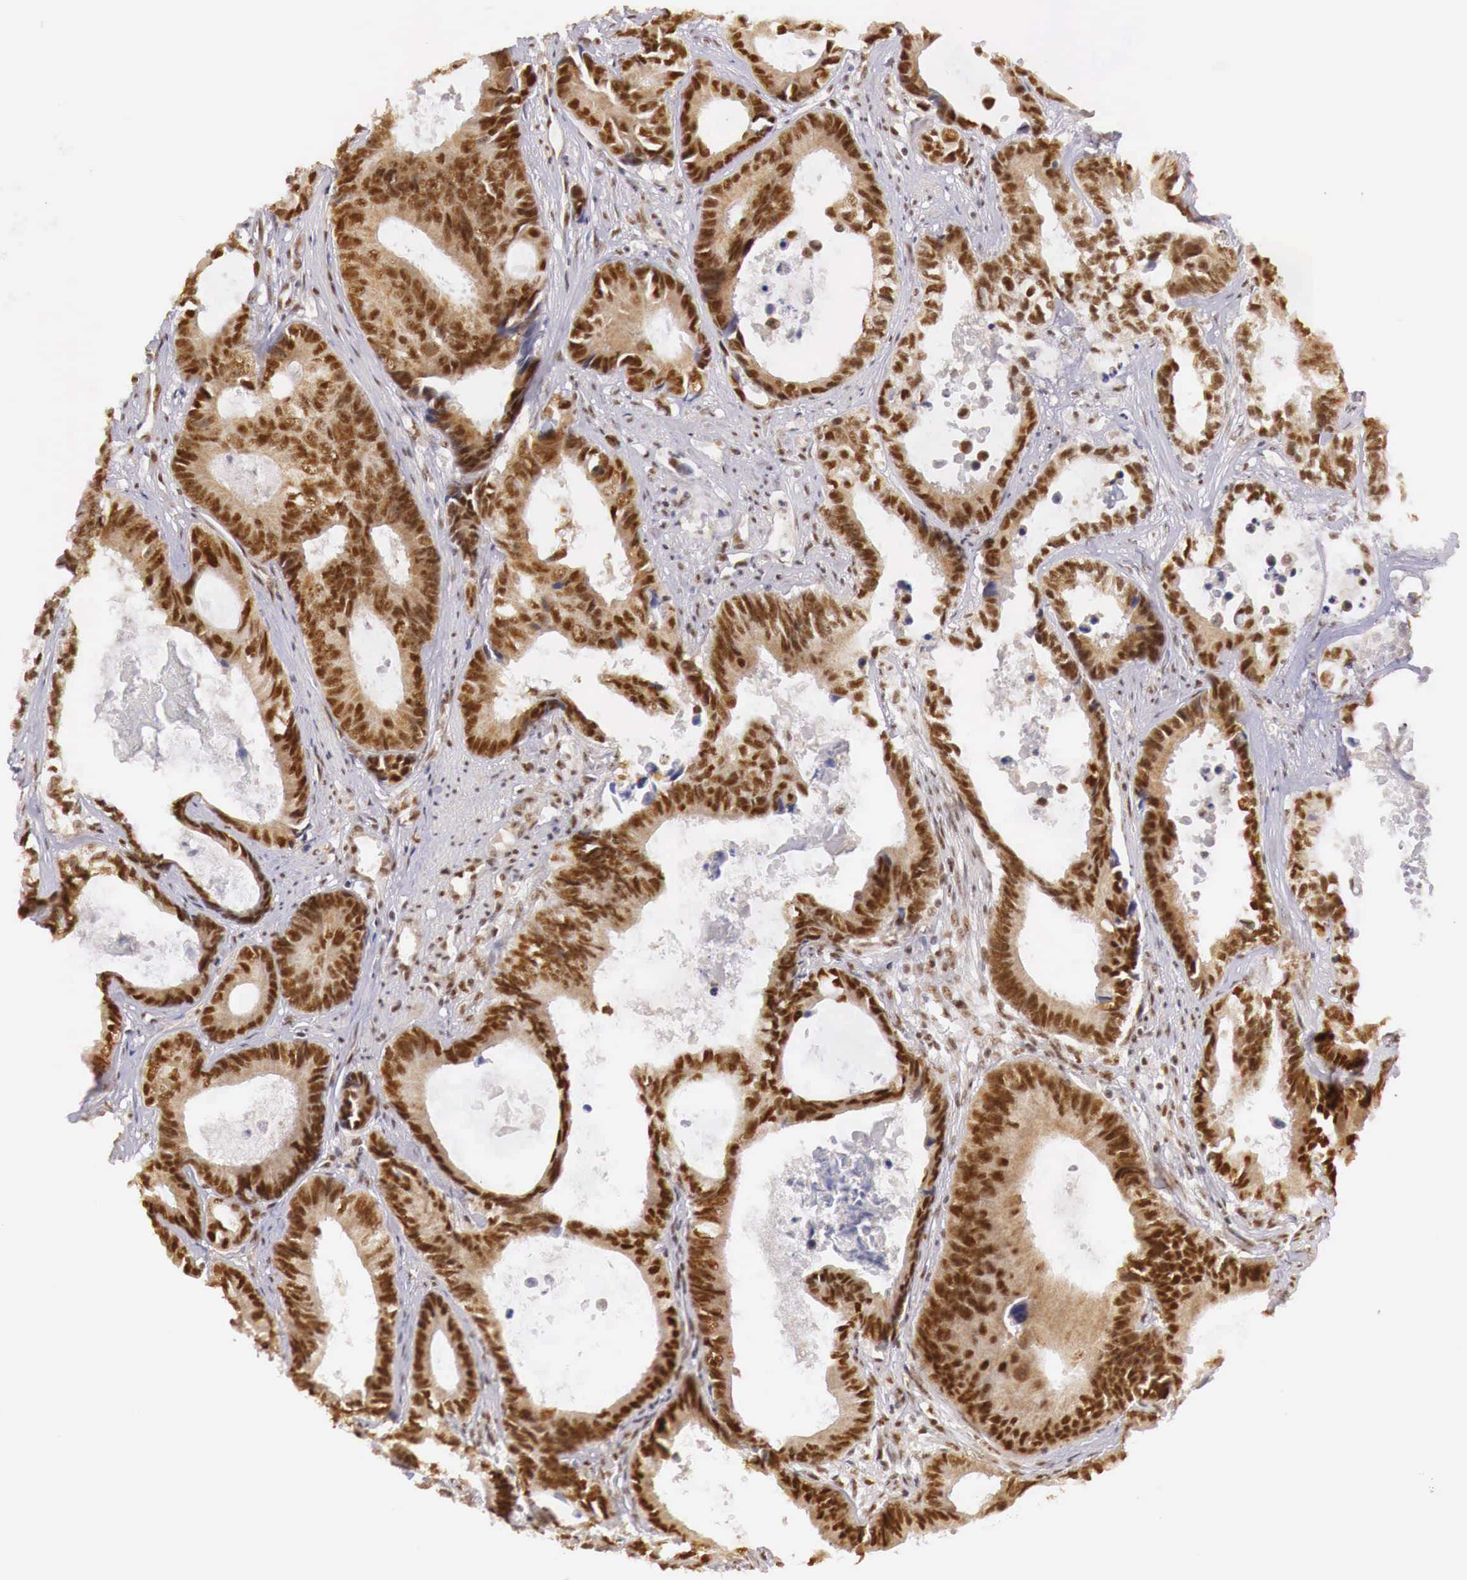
{"staining": {"intensity": "strong", "quantity": ">75%", "location": "cytoplasmic/membranous,nuclear"}, "tissue": "colorectal cancer", "cell_type": "Tumor cells", "image_type": "cancer", "snomed": [{"axis": "morphology", "description": "Adenocarcinoma, NOS"}, {"axis": "topography", "description": "Rectum"}], "caption": "Immunohistochemistry (DAB) staining of colorectal adenocarcinoma shows strong cytoplasmic/membranous and nuclear protein expression in about >75% of tumor cells.", "gene": "GPKOW", "patient": {"sex": "female", "age": 98}}